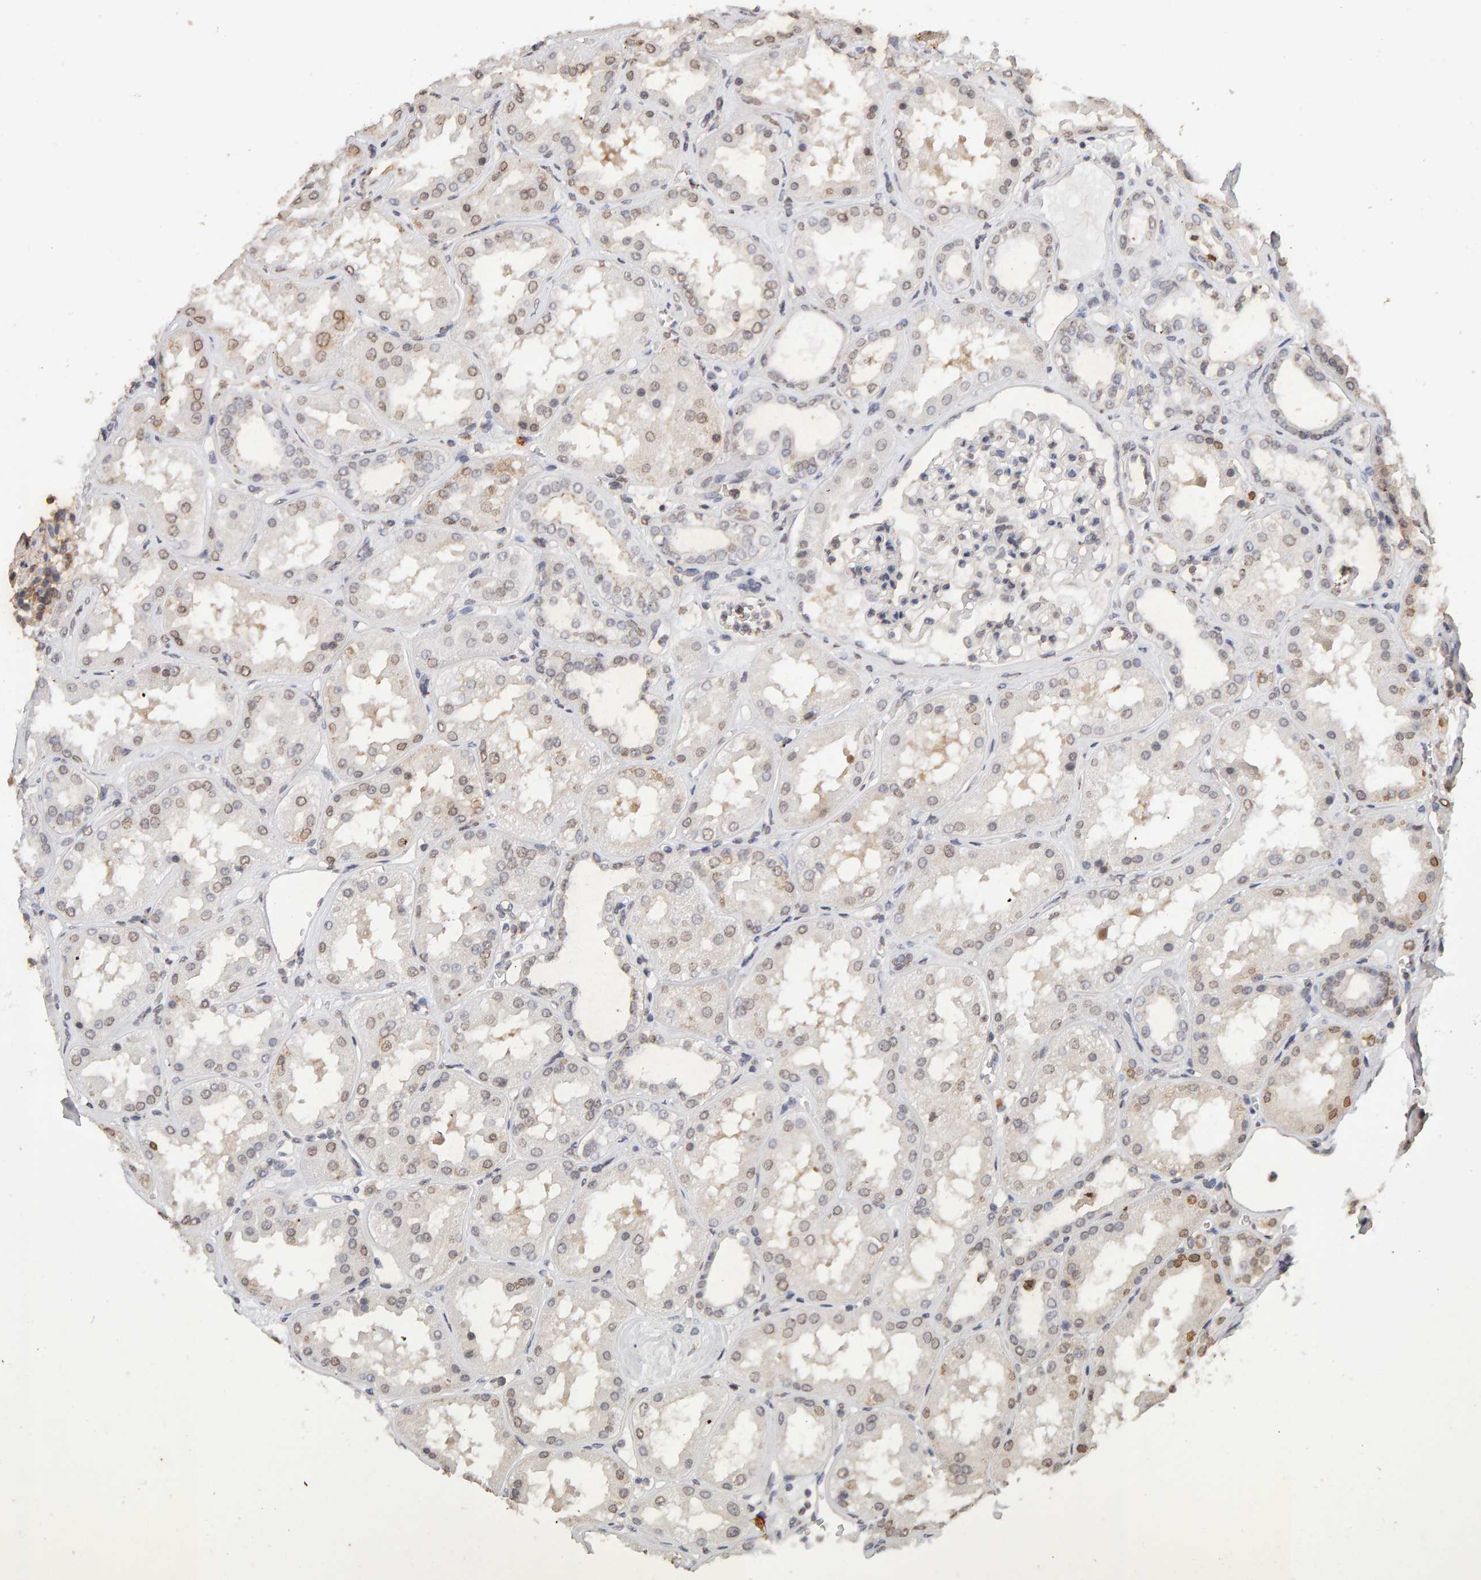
{"staining": {"intensity": "moderate", "quantity": "25%-75%", "location": "nuclear"}, "tissue": "kidney", "cell_type": "Cells in glomeruli", "image_type": "normal", "snomed": [{"axis": "morphology", "description": "Normal tissue, NOS"}, {"axis": "topography", "description": "Kidney"}], "caption": "This image displays benign kidney stained with immunohistochemistry to label a protein in brown. The nuclear of cells in glomeruli show moderate positivity for the protein. Nuclei are counter-stained blue.", "gene": "DNAJB5", "patient": {"sex": "female", "age": 56}}